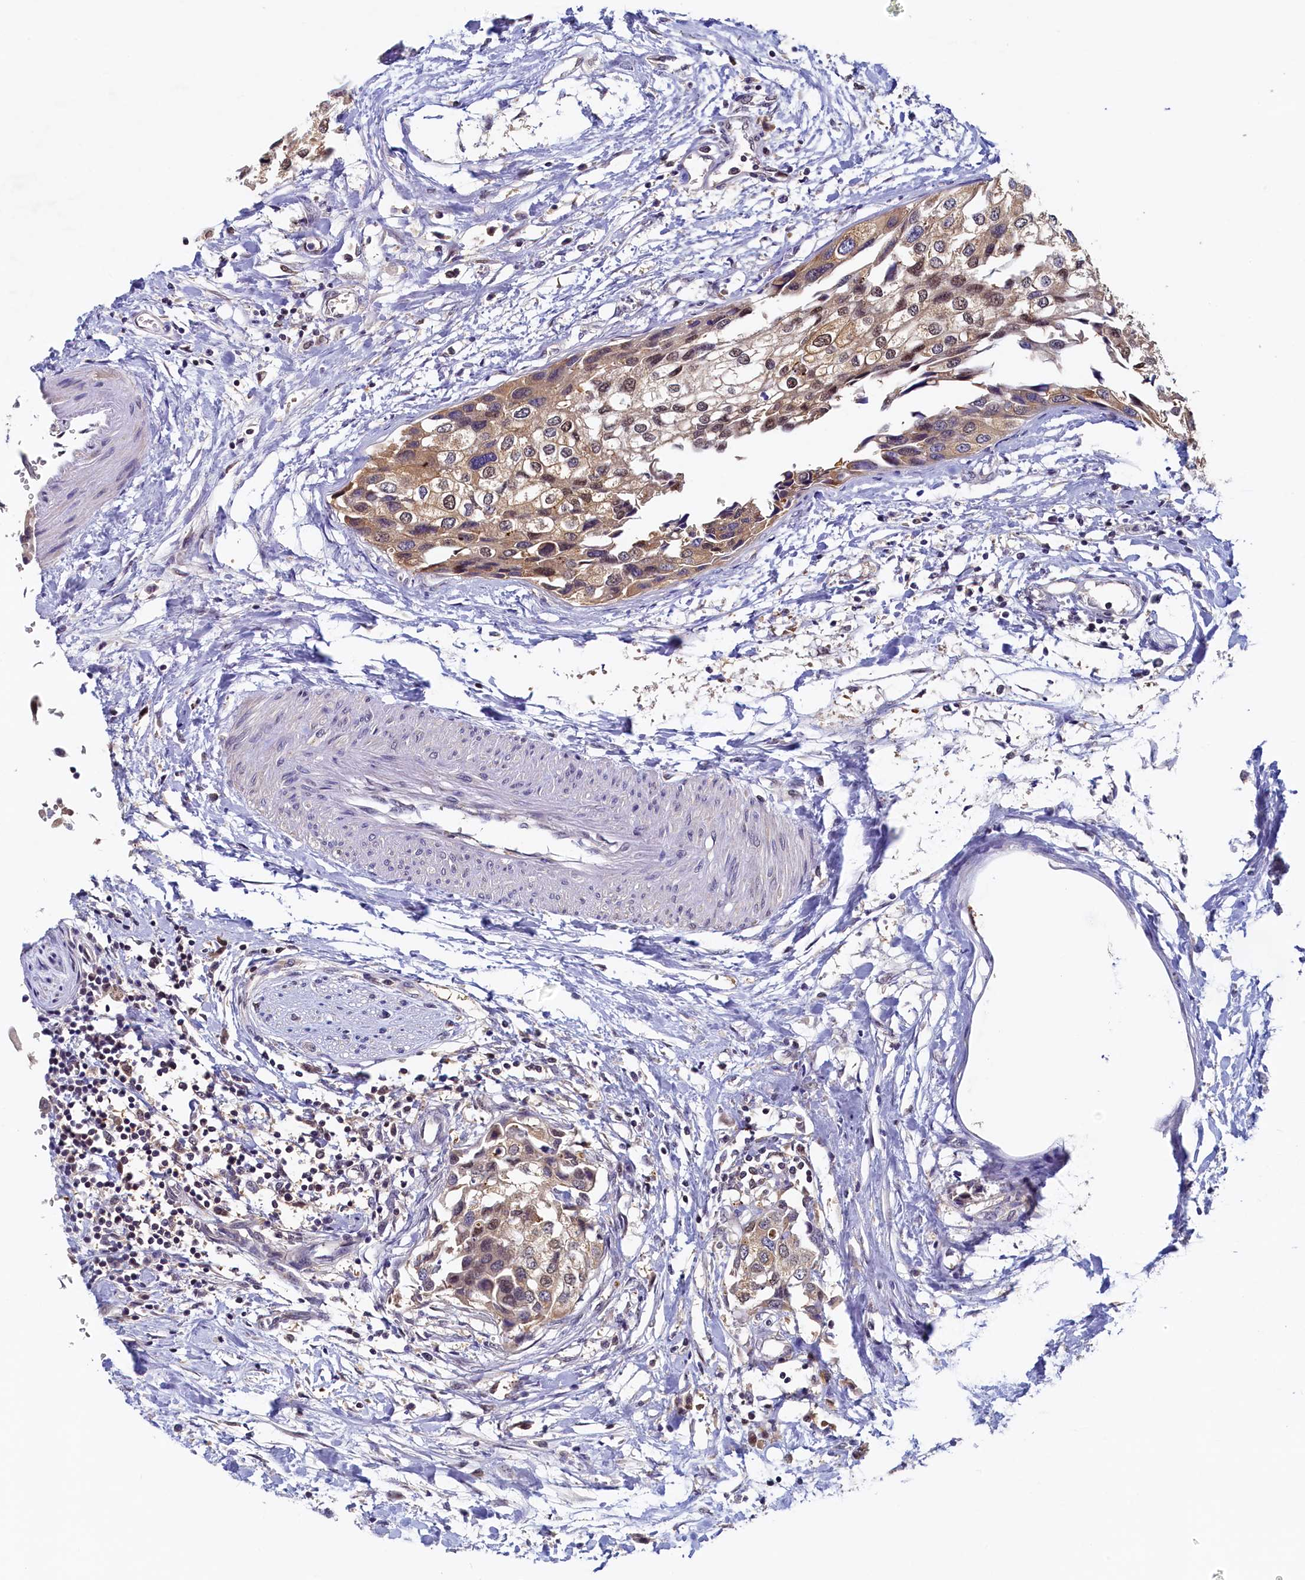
{"staining": {"intensity": "moderate", "quantity": ">75%", "location": "cytoplasmic/membranous,nuclear"}, "tissue": "urothelial cancer", "cell_type": "Tumor cells", "image_type": "cancer", "snomed": [{"axis": "morphology", "description": "Urothelial carcinoma, High grade"}, {"axis": "topography", "description": "Urinary bladder"}], "caption": "Protein staining of urothelial carcinoma (high-grade) tissue demonstrates moderate cytoplasmic/membranous and nuclear staining in approximately >75% of tumor cells. (Stains: DAB (3,3'-diaminobenzidine) in brown, nuclei in blue, Microscopy: brightfield microscopy at high magnification).", "gene": "PAAF1", "patient": {"sex": "male", "age": 64}}